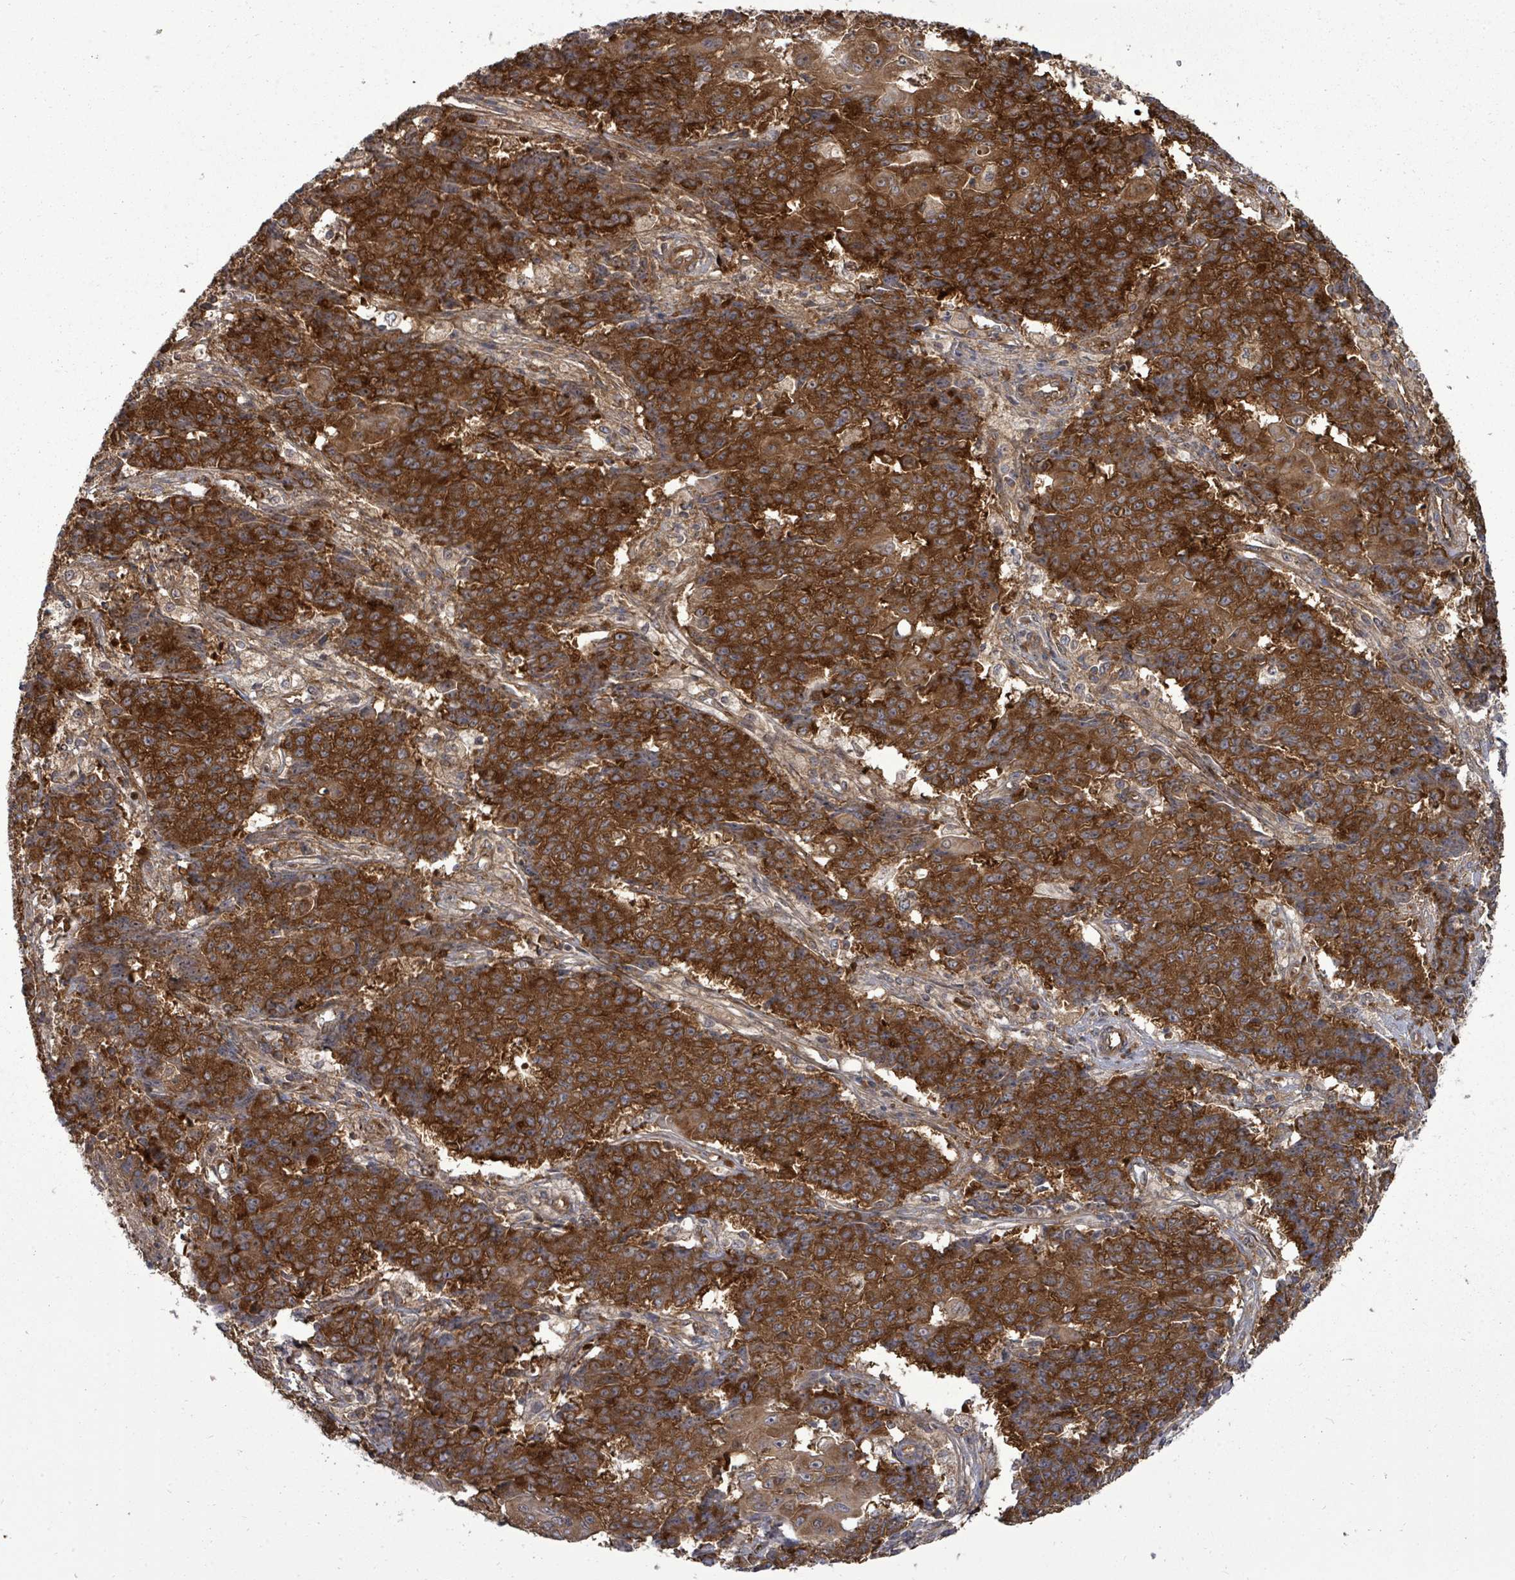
{"staining": {"intensity": "strong", "quantity": ">75%", "location": "cytoplasmic/membranous"}, "tissue": "ovarian cancer", "cell_type": "Tumor cells", "image_type": "cancer", "snomed": [{"axis": "morphology", "description": "Carcinoma, endometroid"}, {"axis": "topography", "description": "Ovary"}], "caption": "Immunohistochemistry (IHC) histopathology image of neoplastic tissue: human endometroid carcinoma (ovarian) stained using immunohistochemistry shows high levels of strong protein expression localized specifically in the cytoplasmic/membranous of tumor cells, appearing as a cytoplasmic/membranous brown color.", "gene": "EIF3C", "patient": {"sex": "female", "age": 42}}